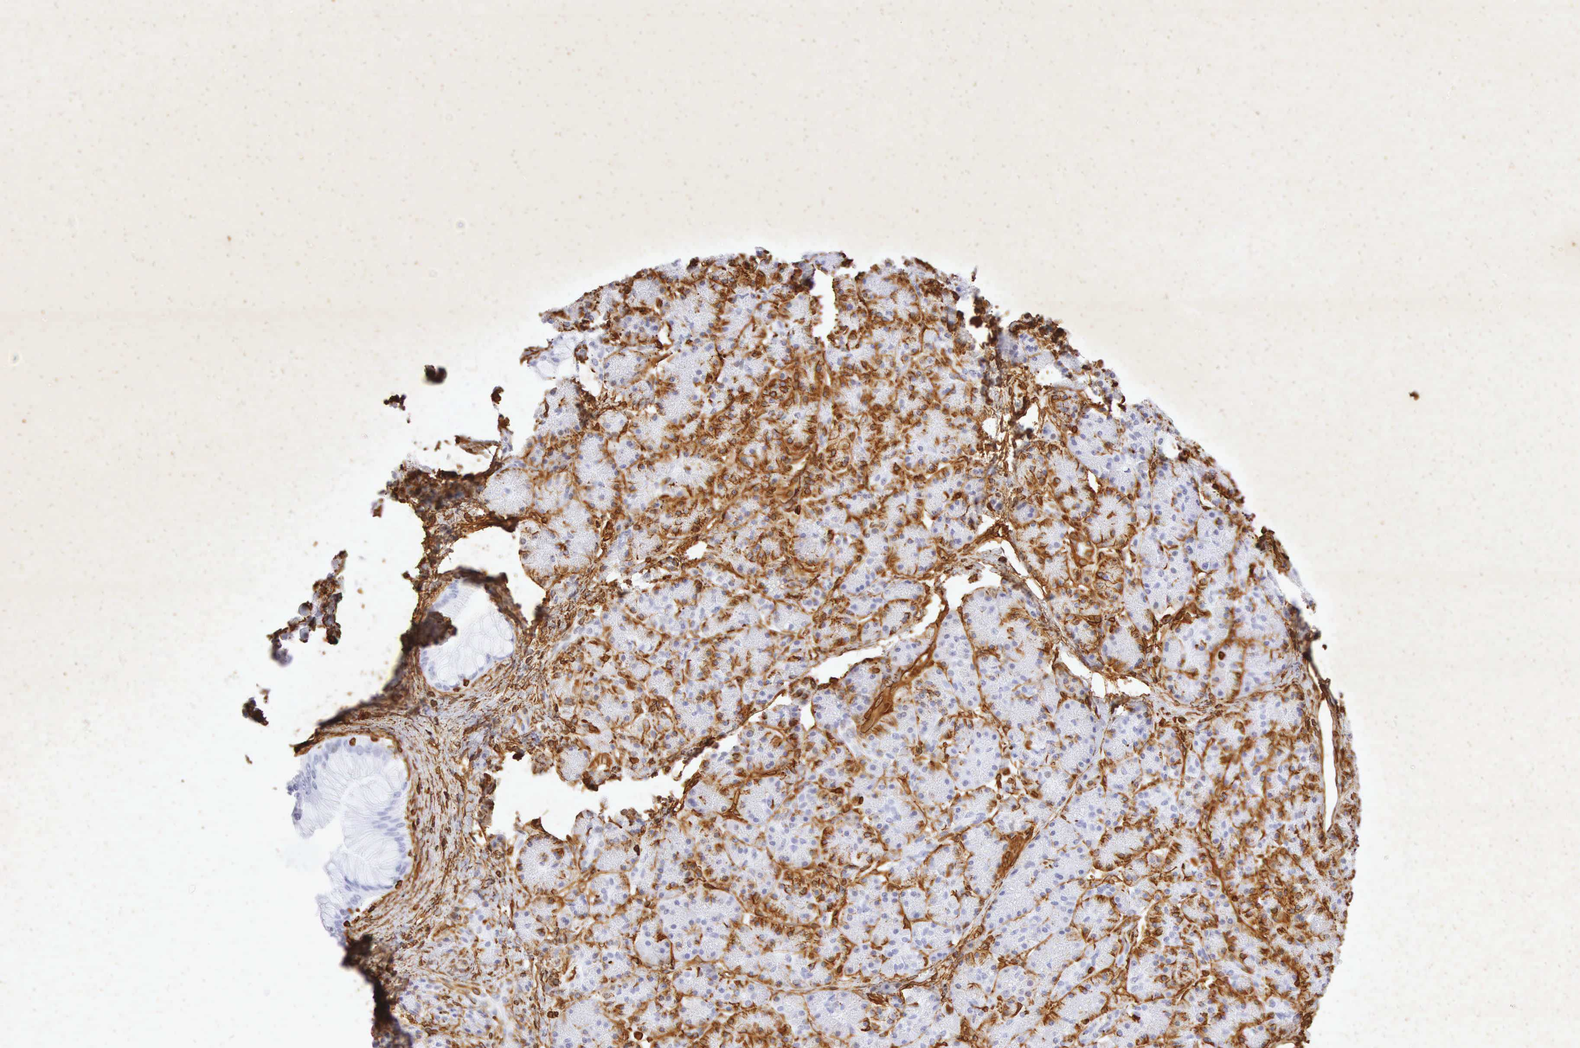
{"staining": {"intensity": "moderate", "quantity": "25%-75%", "location": "cytoplasmic/membranous"}, "tissue": "pancreas", "cell_type": "Exocrine glandular cells", "image_type": "normal", "snomed": [{"axis": "morphology", "description": "Normal tissue, NOS"}, {"axis": "topography", "description": "Pancreas"}], "caption": "Immunohistochemistry staining of normal pancreas, which shows medium levels of moderate cytoplasmic/membranous staining in approximately 25%-75% of exocrine glandular cells indicating moderate cytoplasmic/membranous protein expression. The staining was performed using DAB (brown) for protein detection and nuclei were counterstained in hematoxylin (blue).", "gene": "VIM", "patient": {"sex": "male", "age": 73}}